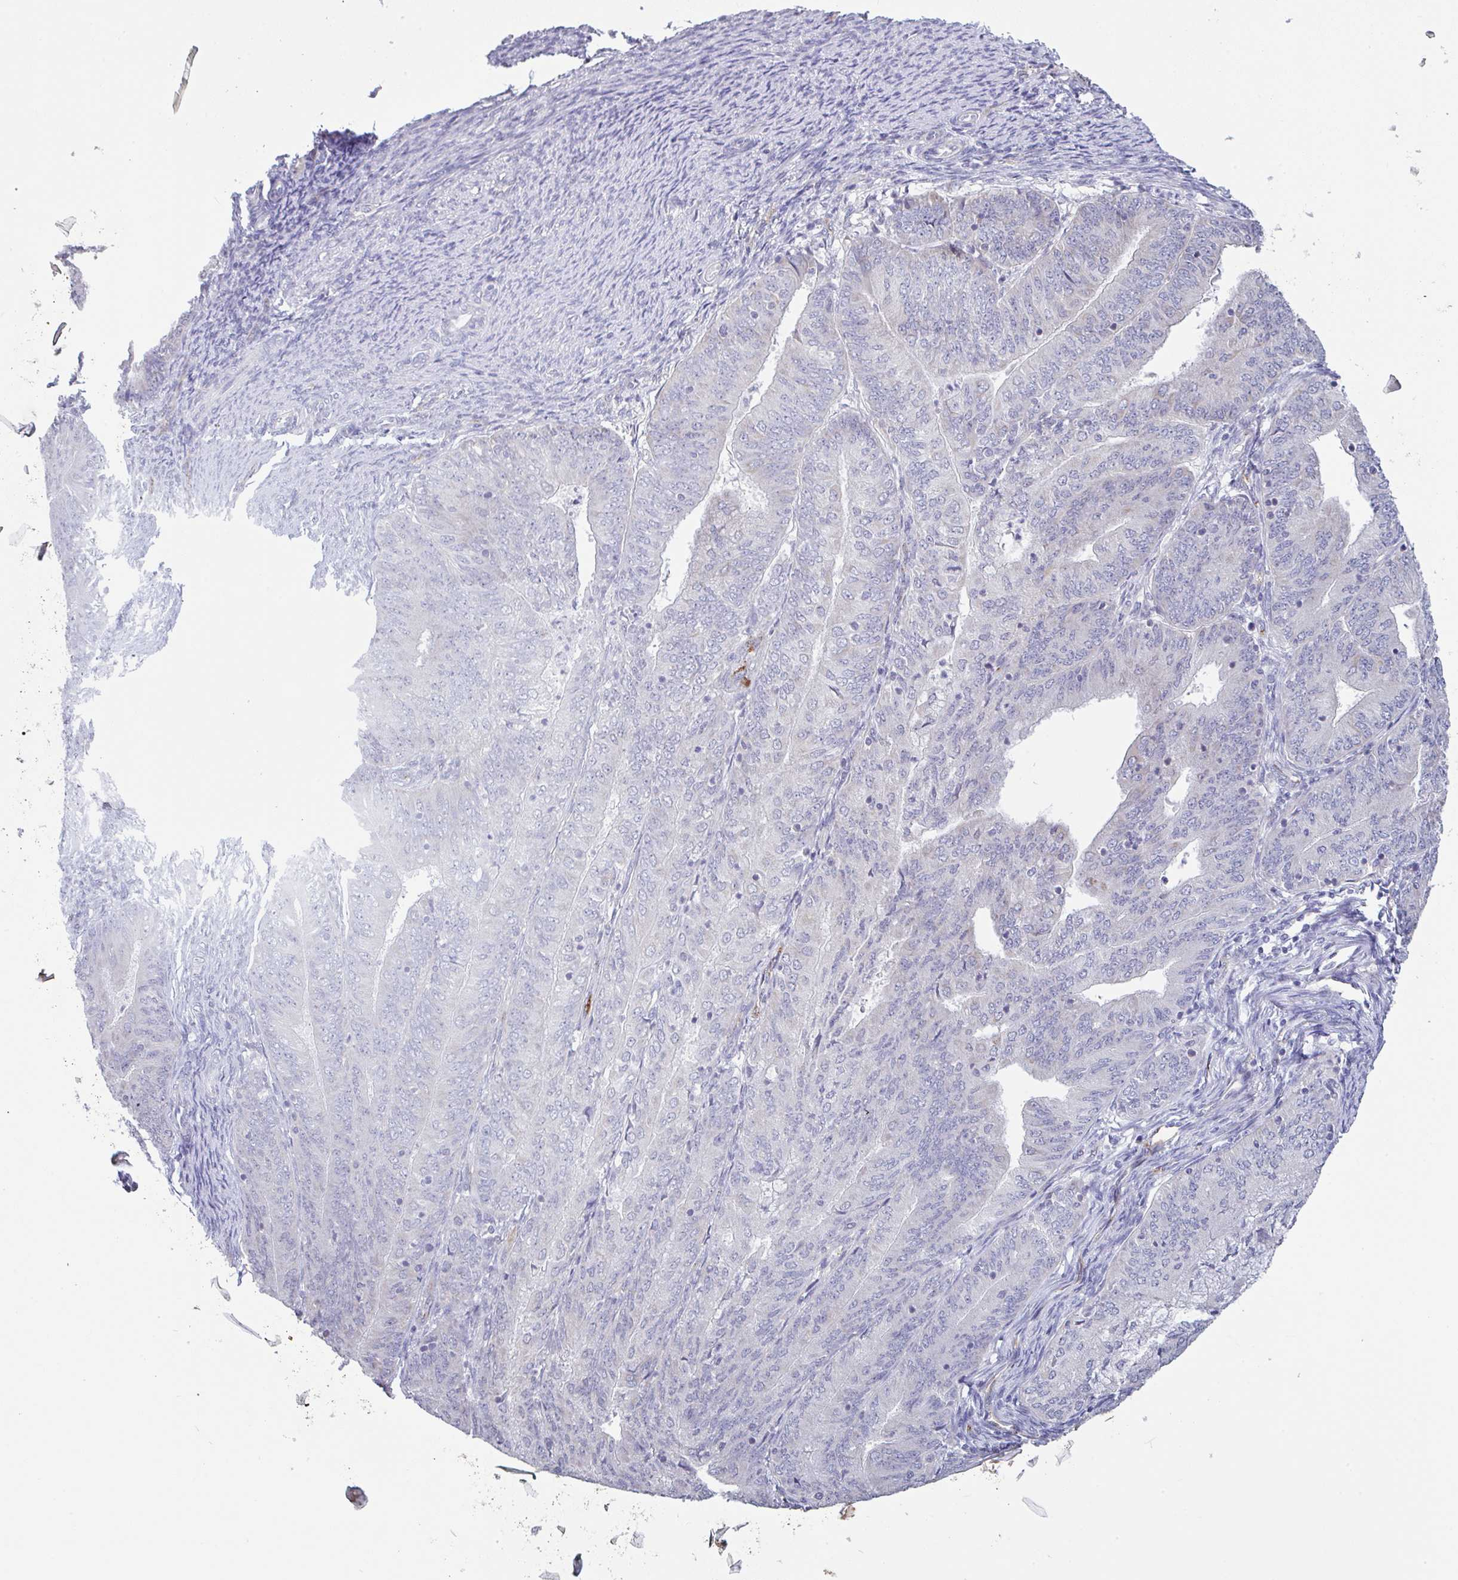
{"staining": {"intensity": "negative", "quantity": "none", "location": "none"}, "tissue": "endometrial cancer", "cell_type": "Tumor cells", "image_type": "cancer", "snomed": [{"axis": "morphology", "description": "Adenocarcinoma, NOS"}, {"axis": "topography", "description": "Endometrium"}], "caption": "There is no significant expression in tumor cells of endometrial adenocarcinoma.", "gene": "PLCD4", "patient": {"sex": "female", "age": 57}}